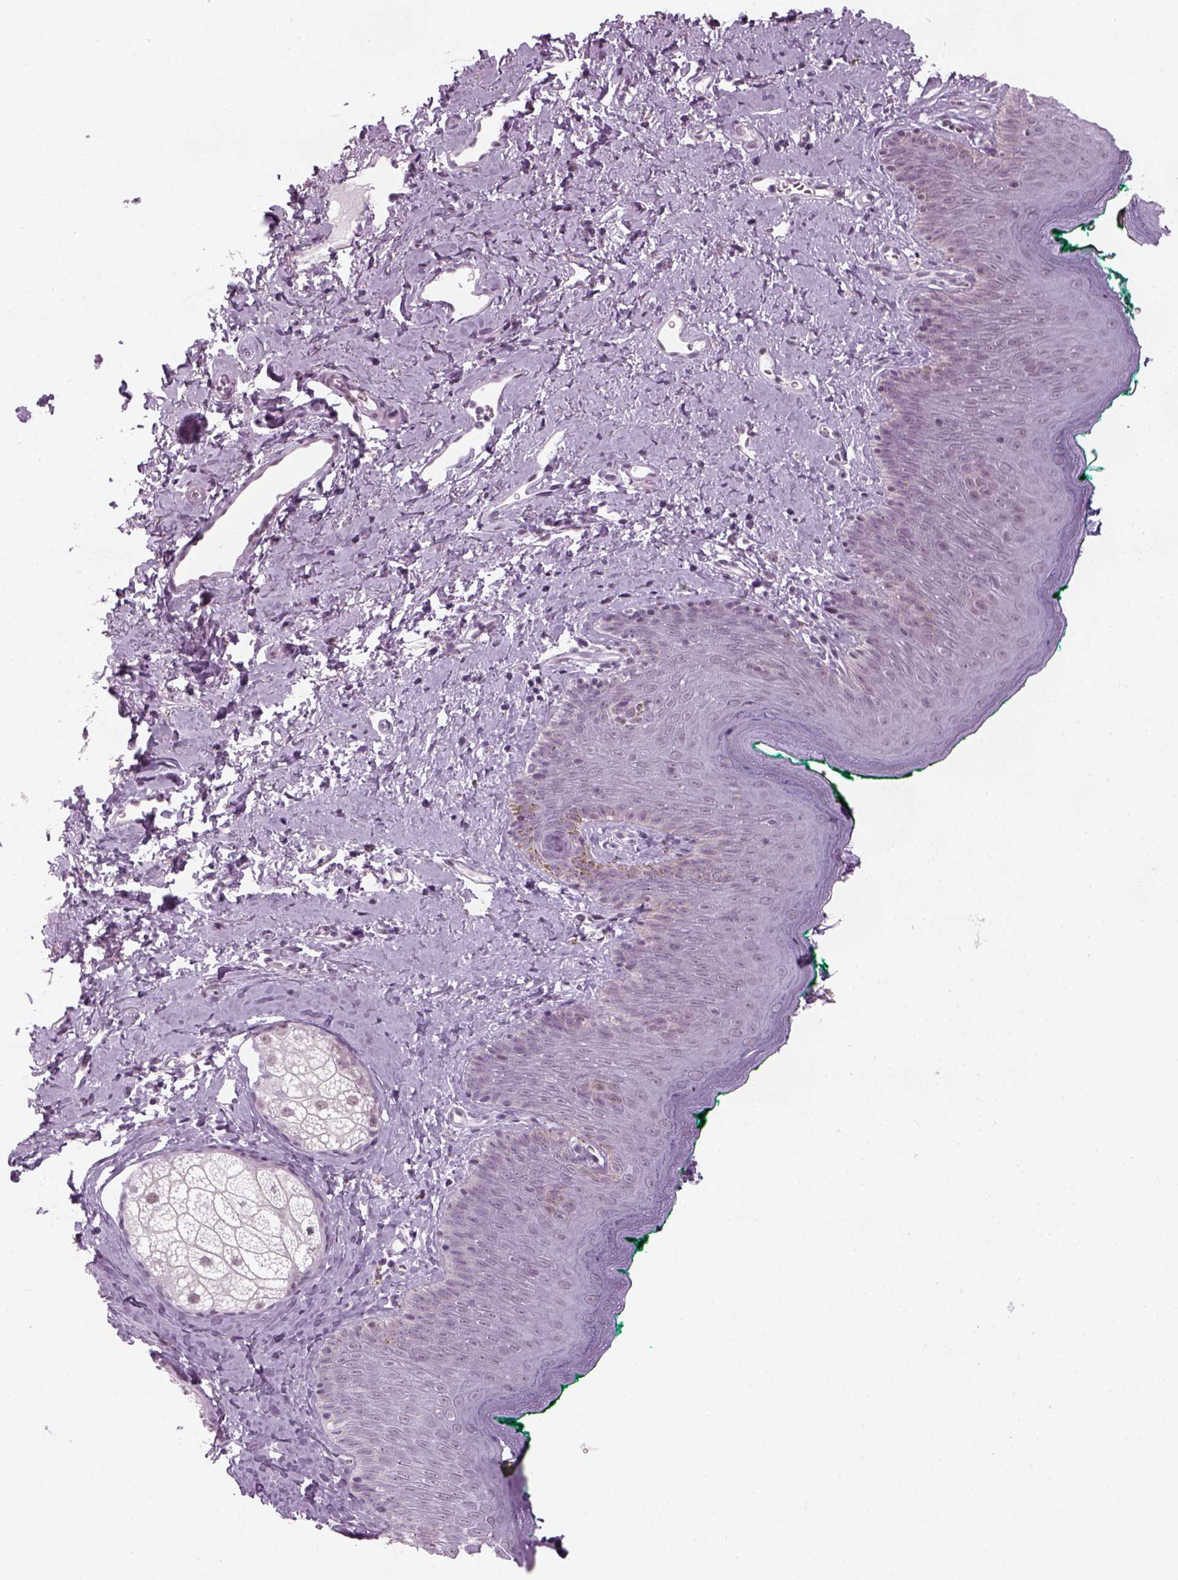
{"staining": {"intensity": "negative", "quantity": "none", "location": "none"}, "tissue": "skin", "cell_type": "Epidermal cells", "image_type": "normal", "snomed": [{"axis": "morphology", "description": "Normal tissue, NOS"}, {"axis": "topography", "description": "Vulva"}], "caption": "Epidermal cells show no significant protein expression in unremarkable skin. (DAB (3,3'-diaminobenzidine) immunohistochemistry with hematoxylin counter stain).", "gene": "KCNG2", "patient": {"sex": "female", "age": 66}}